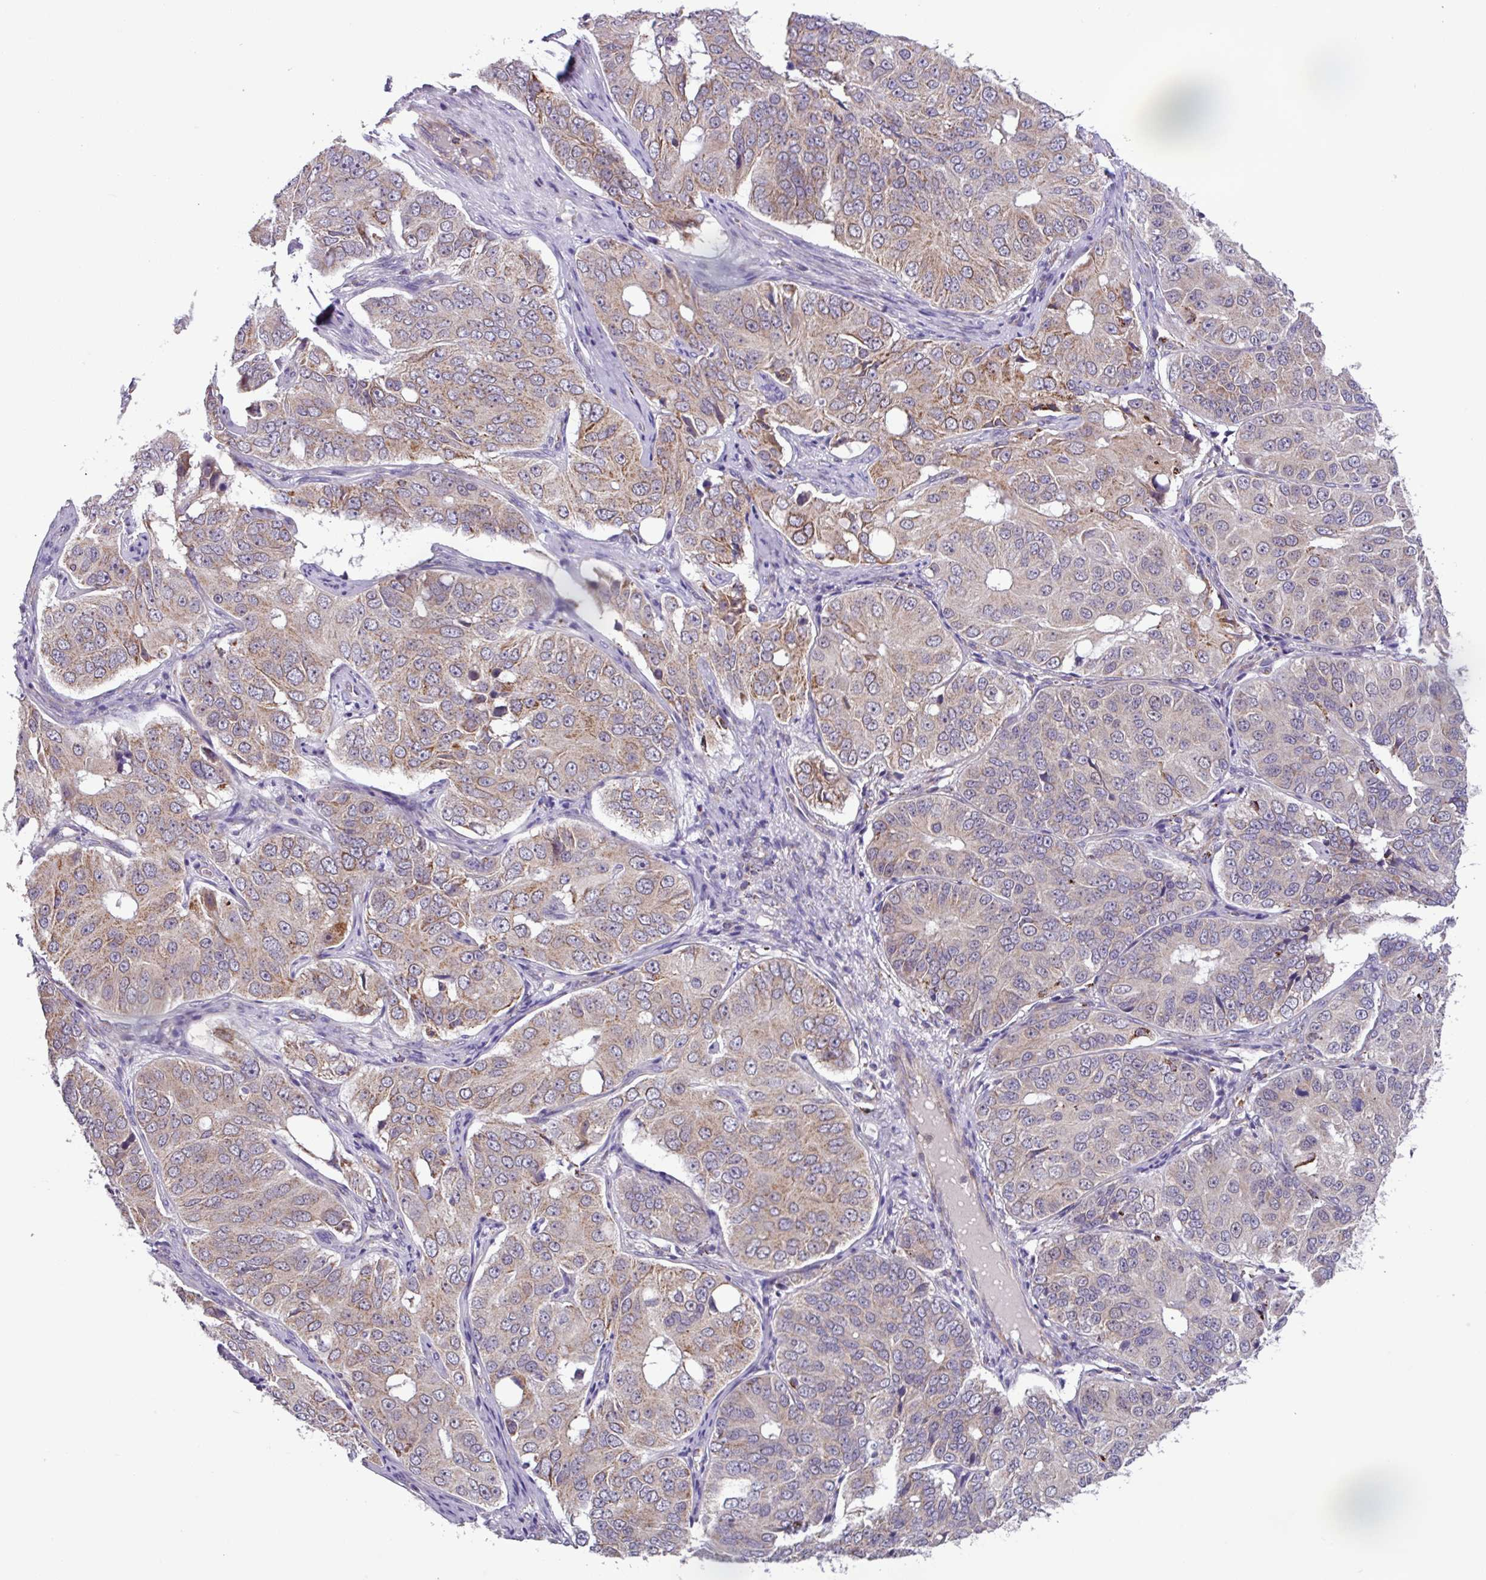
{"staining": {"intensity": "weak", "quantity": "25%-75%", "location": "cytoplasmic/membranous"}, "tissue": "ovarian cancer", "cell_type": "Tumor cells", "image_type": "cancer", "snomed": [{"axis": "morphology", "description": "Carcinoma, endometroid"}, {"axis": "topography", "description": "Ovary"}], "caption": "This micrograph reveals immunohistochemistry staining of human ovarian endometroid carcinoma, with low weak cytoplasmic/membranous expression in approximately 25%-75% of tumor cells.", "gene": "AKIRIN1", "patient": {"sex": "female", "age": 51}}